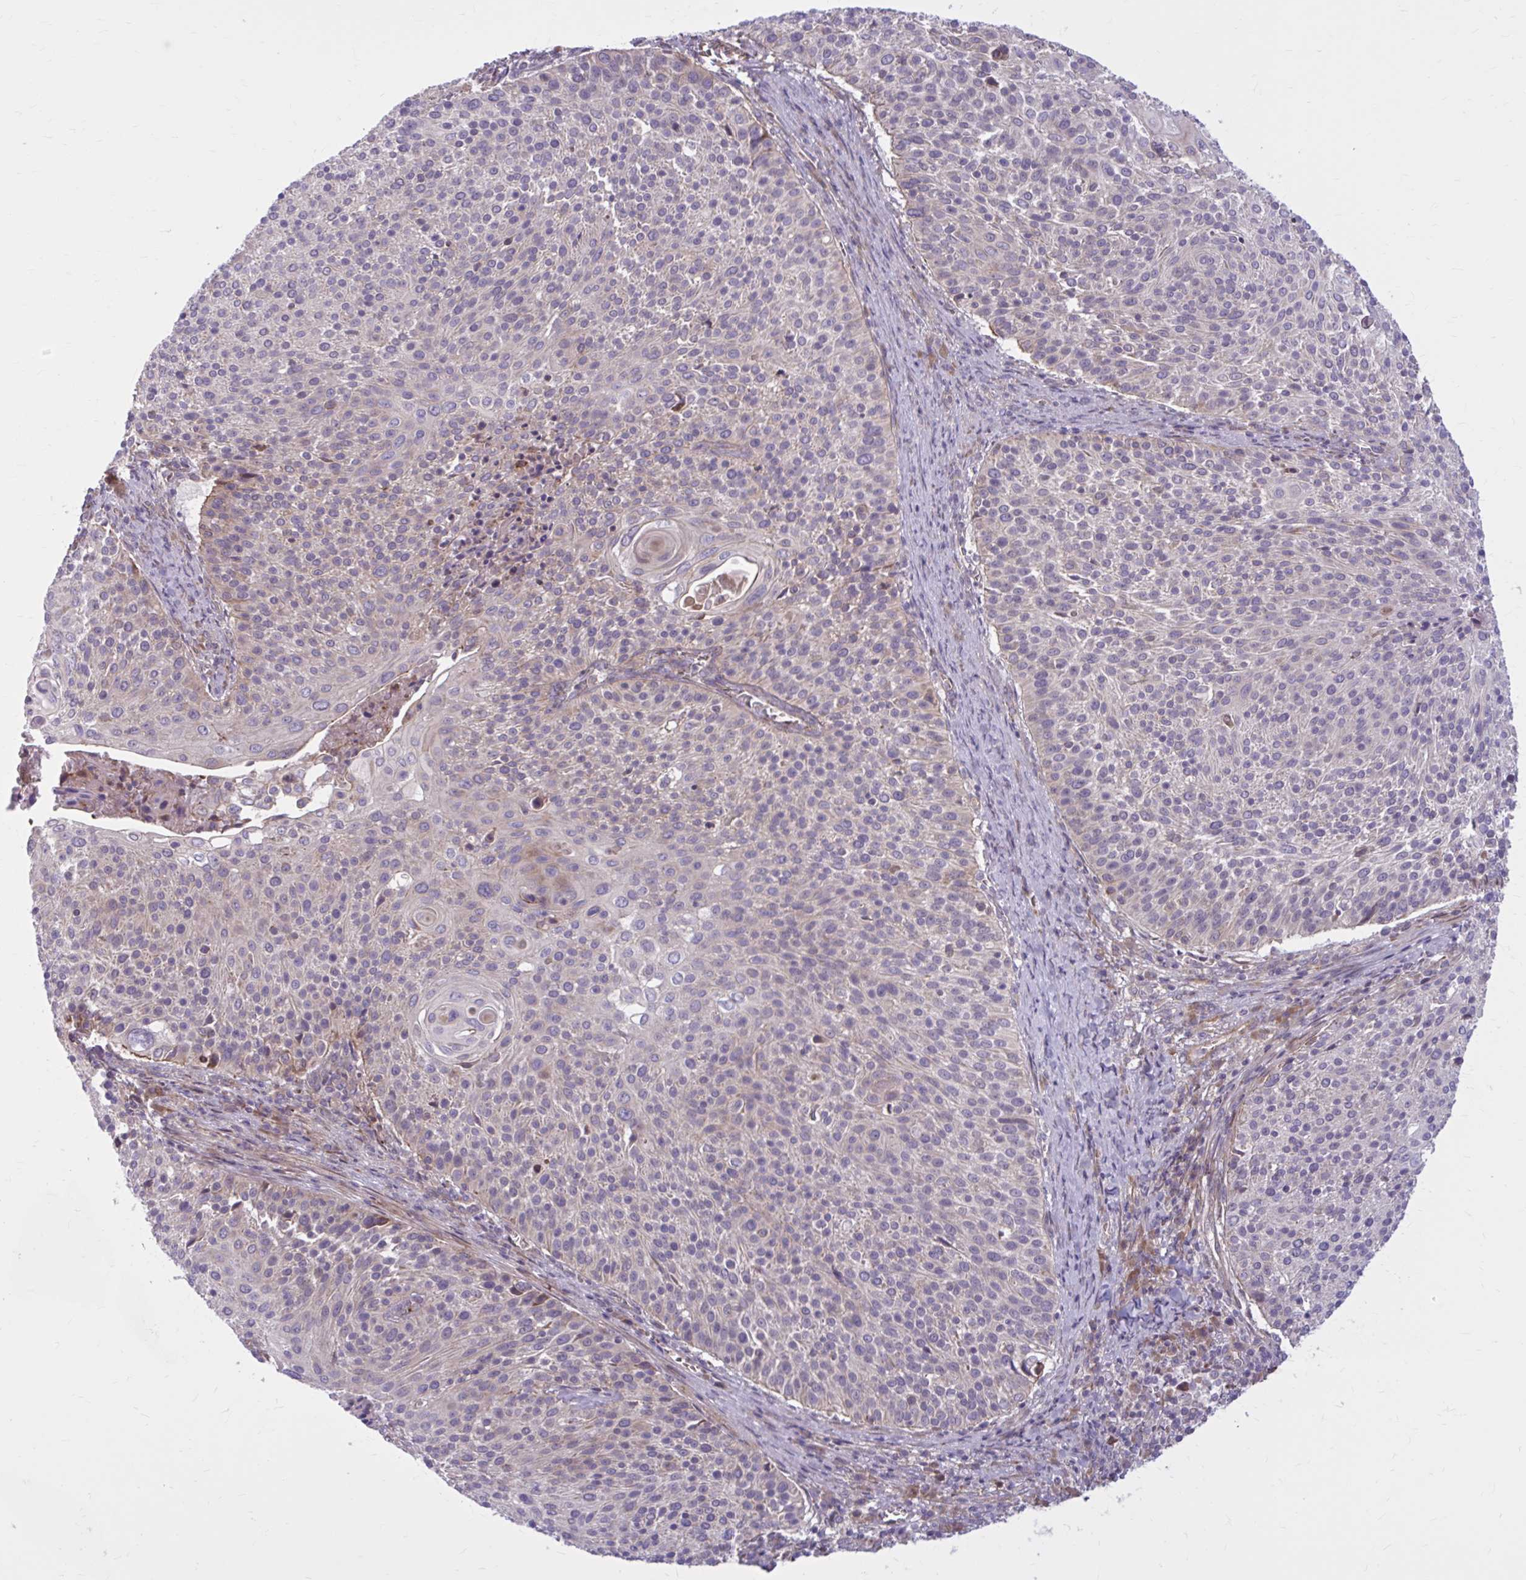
{"staining": {"intensity": "weak", "quantity": "<25%", "location": "cytoplasmic/membranous"}, "tissue": "cervical cancer", "cell_type": "Tumor cells", "image_type": "cancer", "snomed": [{"axis": "morphology", "description": "Squamous cell carcinoma, NOS"}, {"axis": "topography", "description": "Cervix"}], "caption": "This micrograph is of cervical cancer (squamous cell carcinoma) stained with immunohistochemistry to label a protein in brown with the nuclei are counter-stained blue. There is no staining in tumor cells.", "gene": "SNF8", "patient": {"sex": "female", "age": 31}}